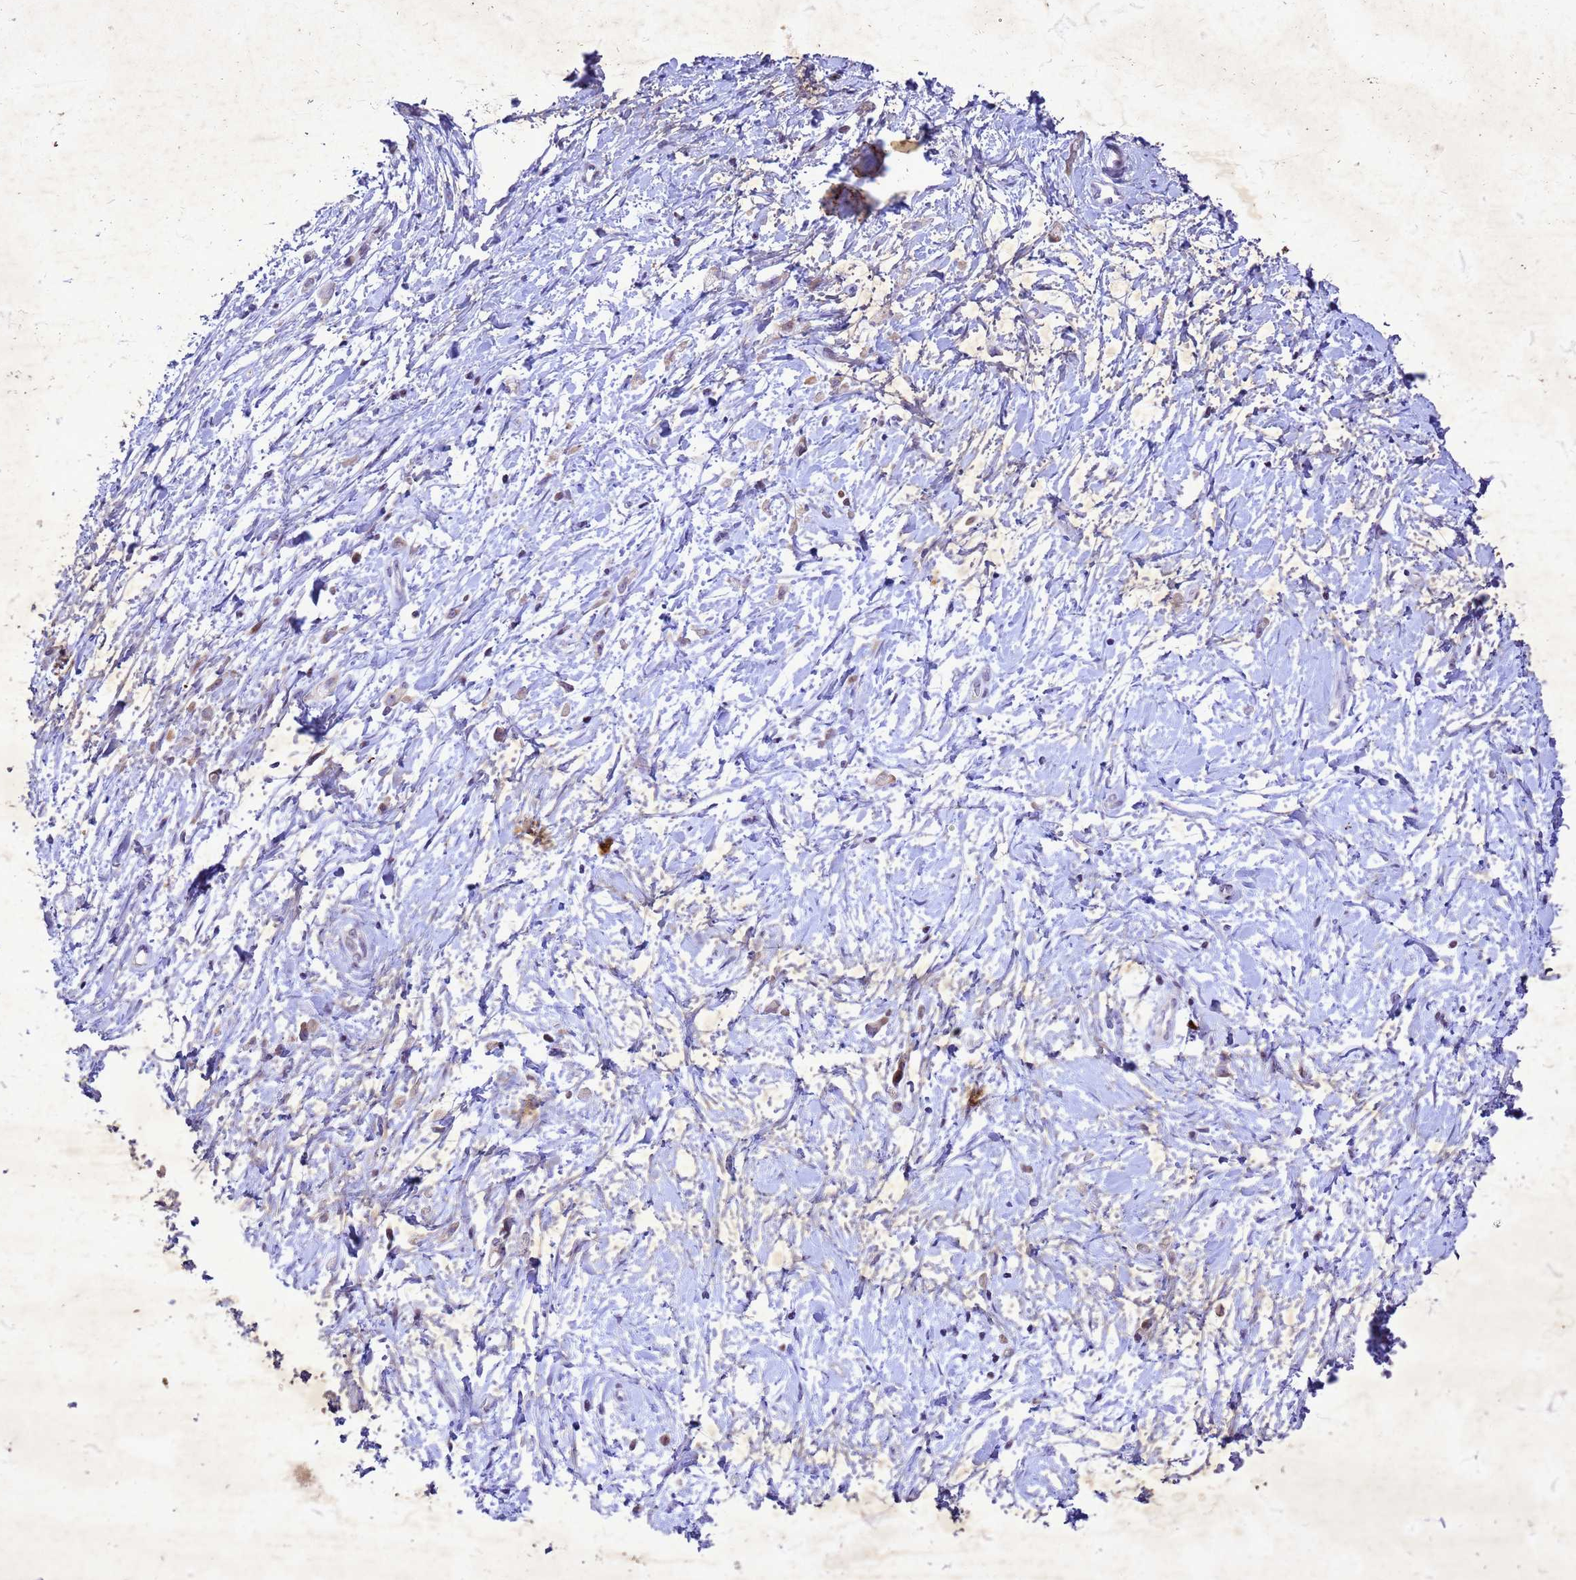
{"staining": {"intensity": "negative", "quantity": "none", "location": "none"}, "tissue": "stomach cancer", "cell_type": "Tumor cells", "image_type": "cancer", "snomed": [{"axis": "morphology", "description": "Adenocarcinoma, NOS"}, {"axis": "topography", "description": "Stomach"}], "caption": "DAB immunohistochemical staining of human adenocarcinoma (stomach) displays no significant expression in tumor cells.", "gene": "COPS9", "patient": {"sex": "female", "age": 60}}